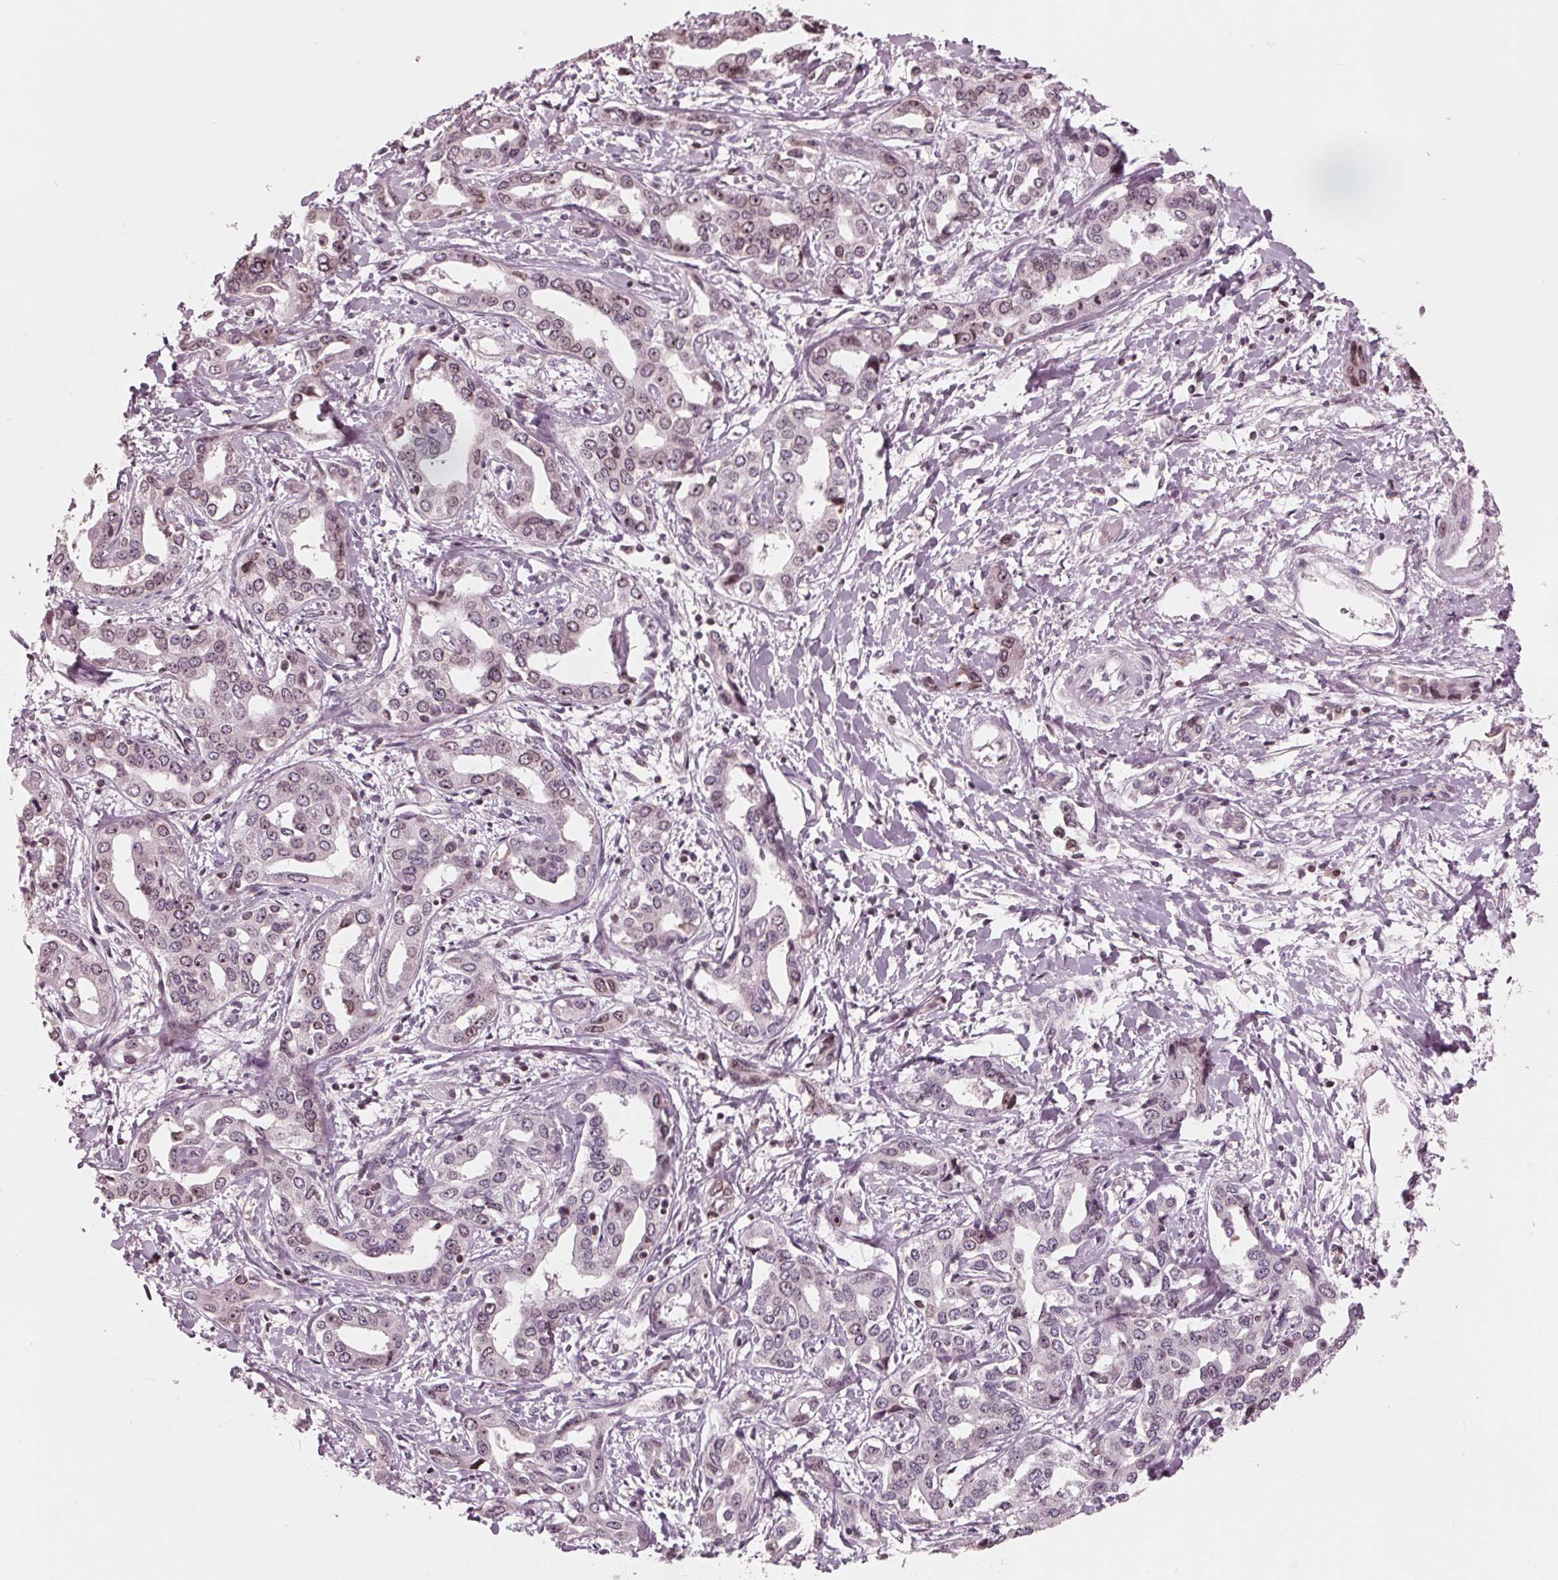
{"staining": {"intensity": "weak", "quantity": "<25%", "location": "cytoplasmic/membranous,nuclear"}, "tissue": "liver cancer", "cell_type": "Tumor cells", "image_type": "cancer", "snomed": [{"axis": "morphology", "description": "Cholangiocarcinoma"}, {"axis": "topography", "description": "Liver"}], "caption": "Image shows no significant protein expression in tumor cells of cholangiocarcinoma (liver).", "gene": "NUP210", "patient": {"sex": "male", "age": 59}}